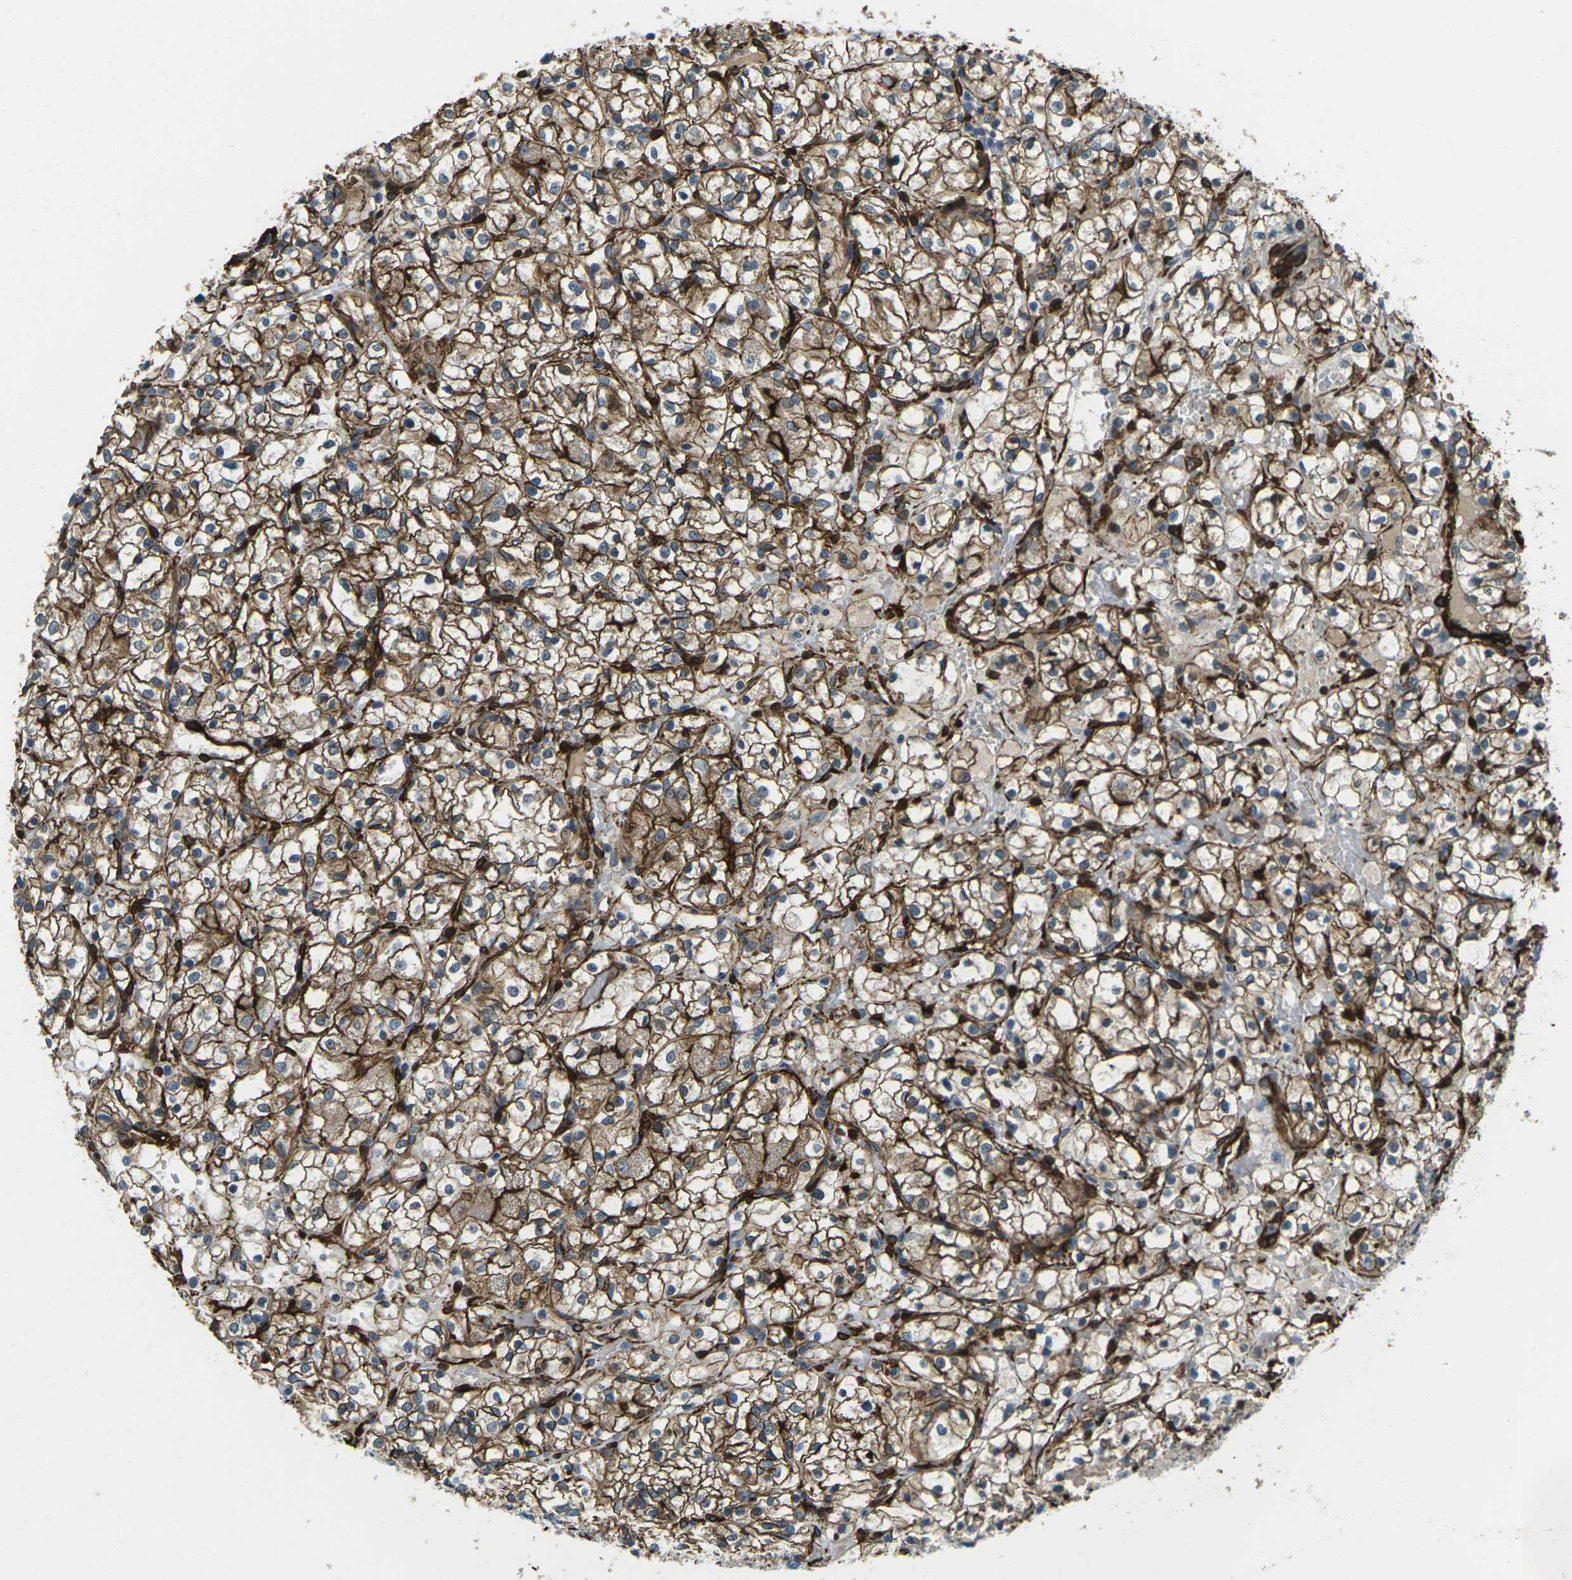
{"staining": {"intensity": "strong", "quantity": ">75%", "location": "cytoplasmic/membranous"}, "tissue": "renal cancer", "cell_type": "Tumor cells", "image_type": "cancer", "snomed": [{"axis": "morphology", "description": "Adenocarcinoma, NOS"}, {"axis": "topography", "description": "Kidney"}], "caption": "Immunohistochemical staining of human renal cancer reveals high levels of strong cytoplasmic/membranous positivity in about >75% of tumor cells.", "gene": "GRAMD1C", "patient": {"sex": "female", "age": 60}}